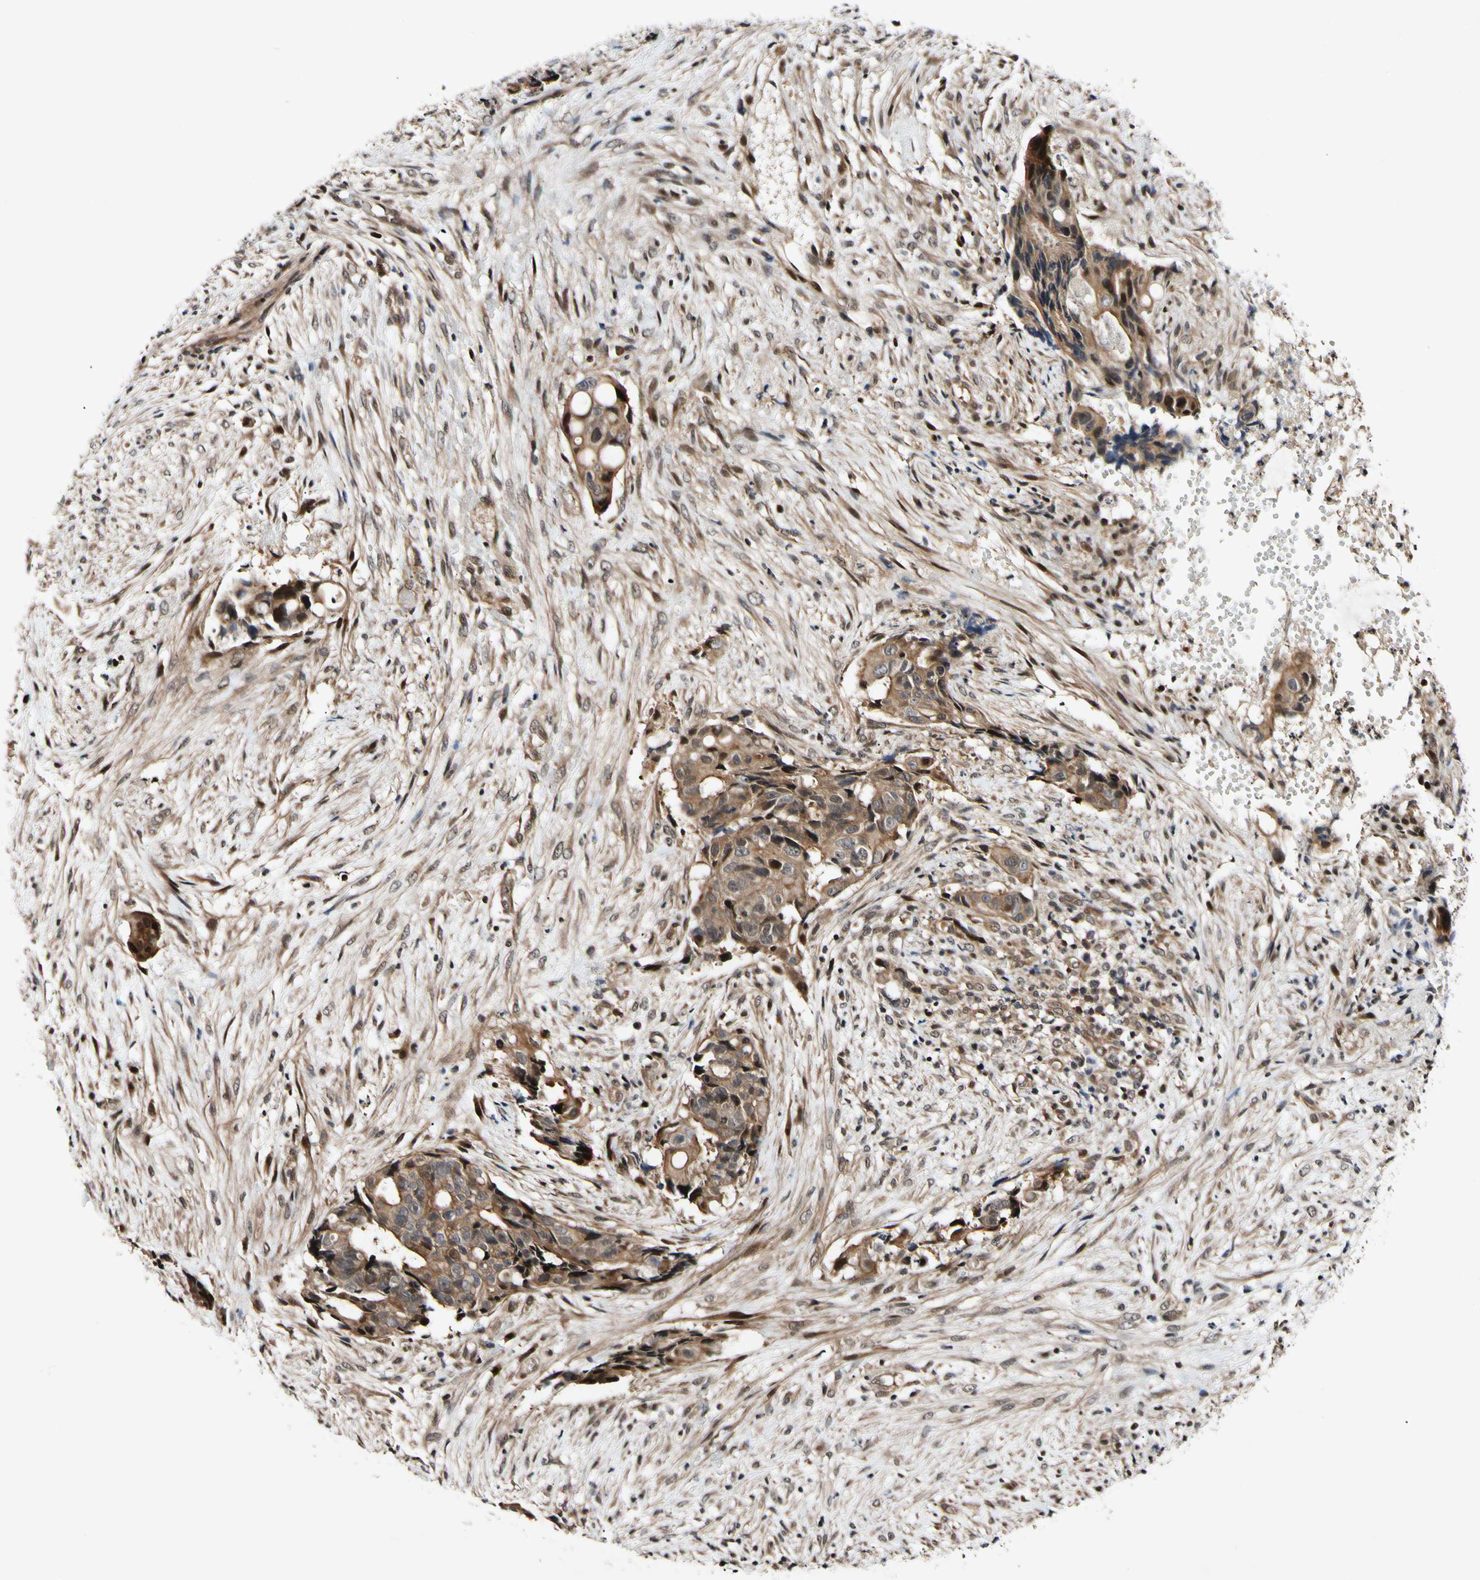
{"staining": {"intensity": "moderate", "quantity": ">75%", "location": "cytoplasmic/membranous"}, "tissue": "colorectal cancer", "cell_type": "Tumor cells", "image_type": "cancer", "snomed": [{"axis": "morphology", "description": "Adenocarcinoma, NOS"}, {"axis": "topography", "description": "Colon"}], "caption": "Immunohistochemical staining of human colorectal cancer (adenocarcinoma) reveals moderate cytoplasmic/membranous protein staining in approximately >75% of tumor cells.", "gene": "CSNK1E", "patient": {"sex": "female", "age": 57}}